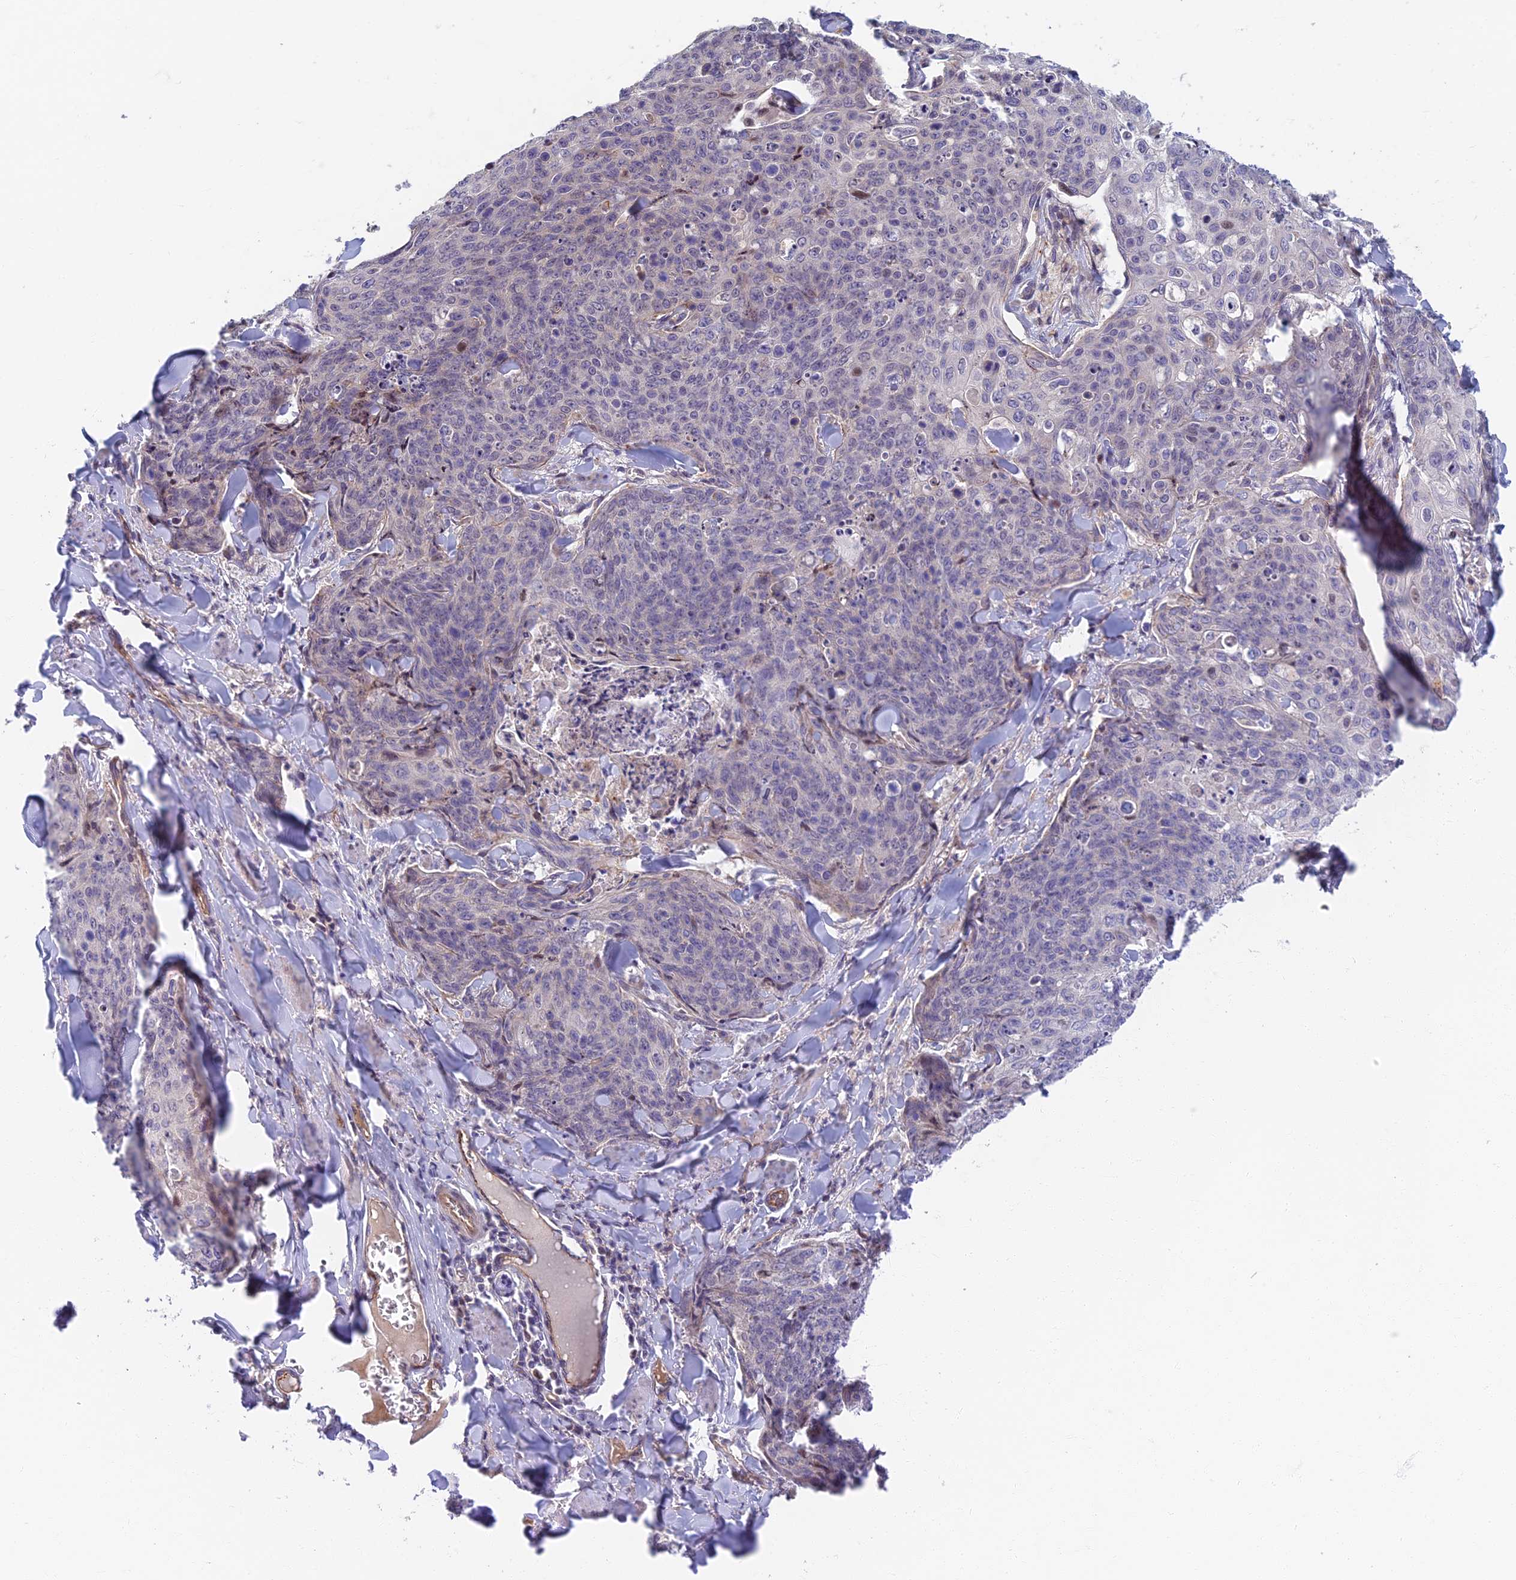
{"staining": {"intensity": "negative", "quantity": "none", "location": "none"}, "tissue": "skin cancer", "cell_type": "Tumor cells", "image_type": "cancer", "snomed": [{"axis": "morphology", "description": "Squamous cell carcinoma, NOS"}, {"axis": "topography", "description": "Skin"}, {"axis": "topography", "description": "Vulva"}], "caption": "There is no significant expression in tumor cells of skin squamous cell carcinoma.", "gene": "RHBDL2", "patient": {"sex": "female", "age": 85}}